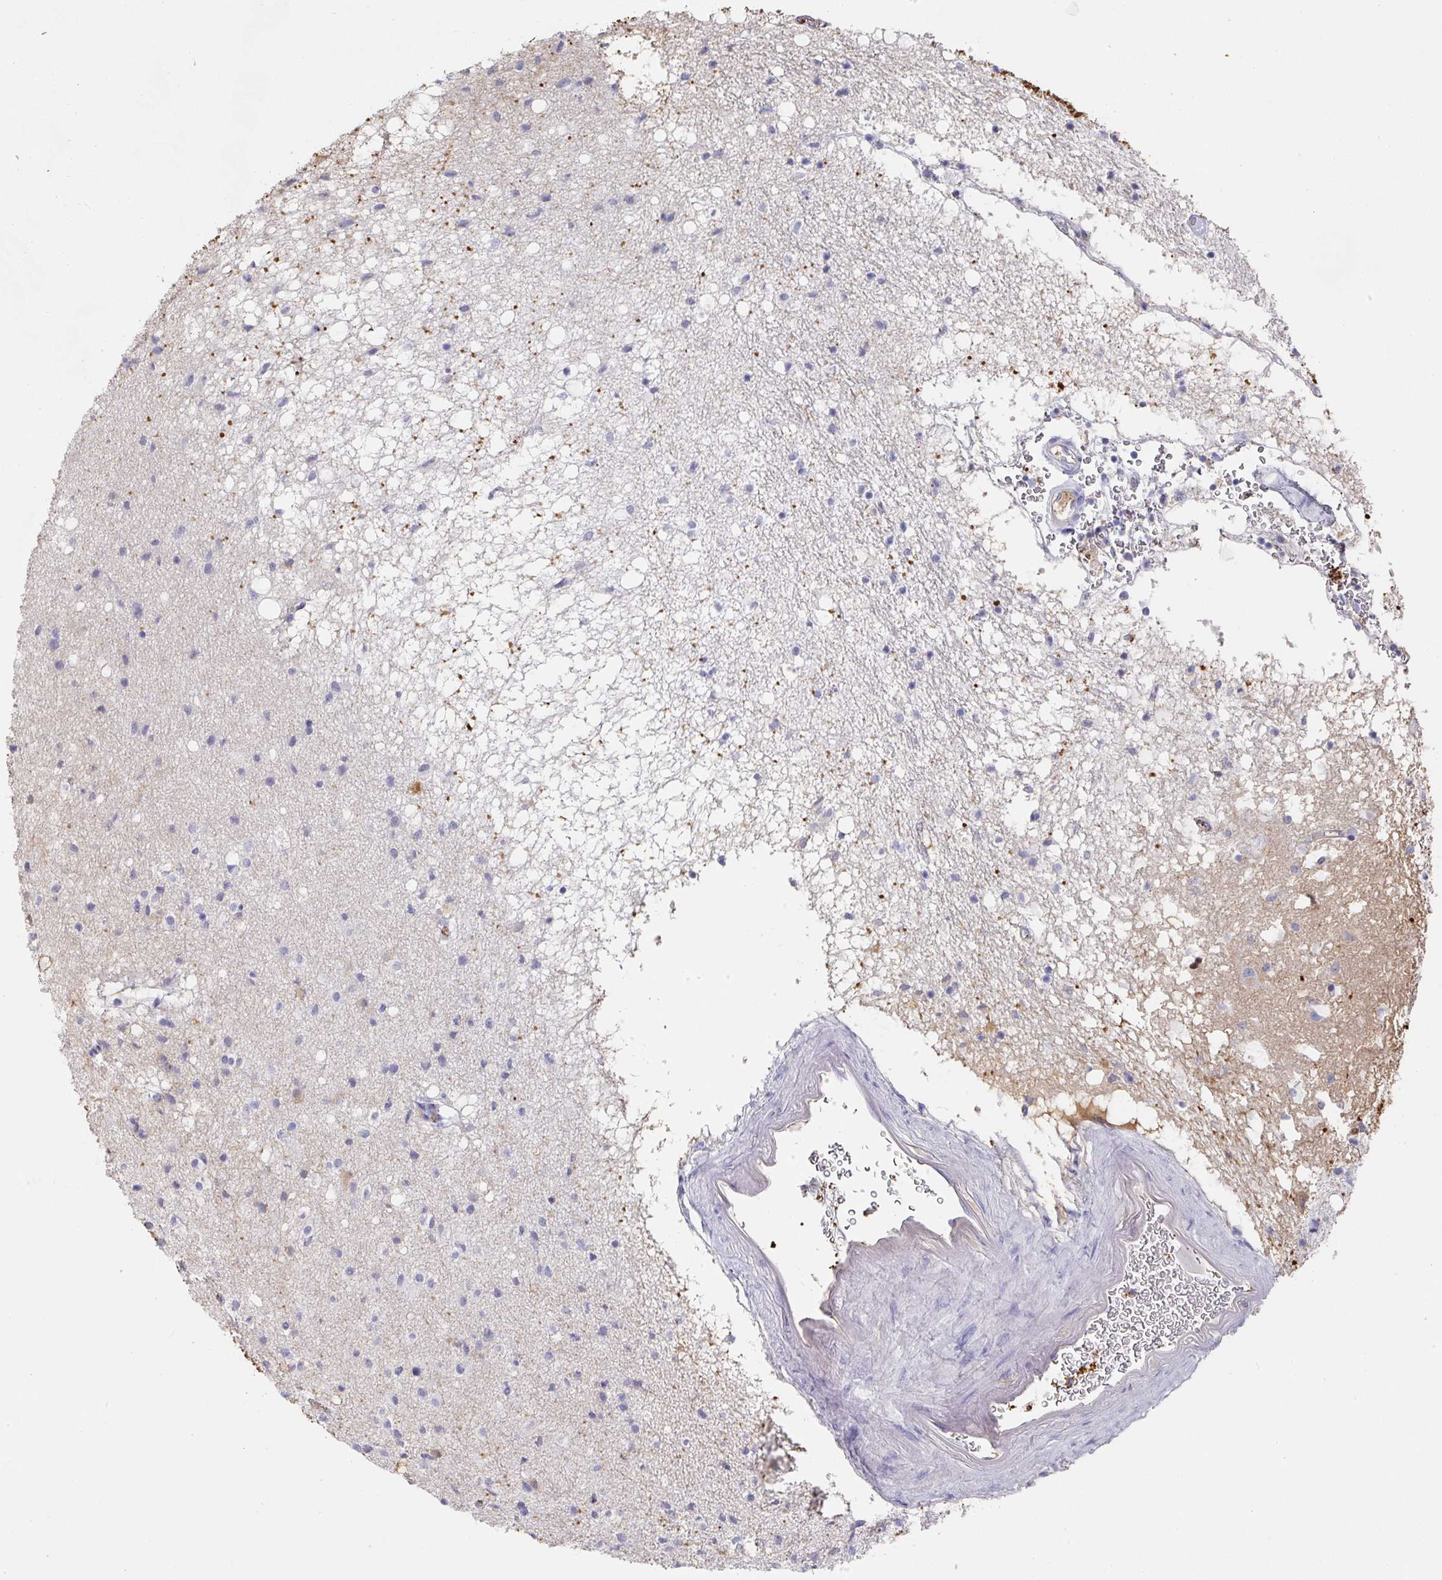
{"staining": {"intensity": "moderate", "quantity": "<25%", "location": "cytoplasmic/membranous,nuclear"}, "tissue": "caudate", "cell_type": "Glial cells", "image_type": "normal", "snomed": [{"axis": "morphology", "description": "Normal tissue, NOS"}, {"axis": "topography", "description": "Lateral ventricle wall"}], "caption": "Glial cells demonstrate low levels of moderate cytoplasmic/membranous,nuclear expression in about <25% of cells in unremarkable caudate.", "gene": "ALB", "patient": {"sex": "male", "age": 58}}